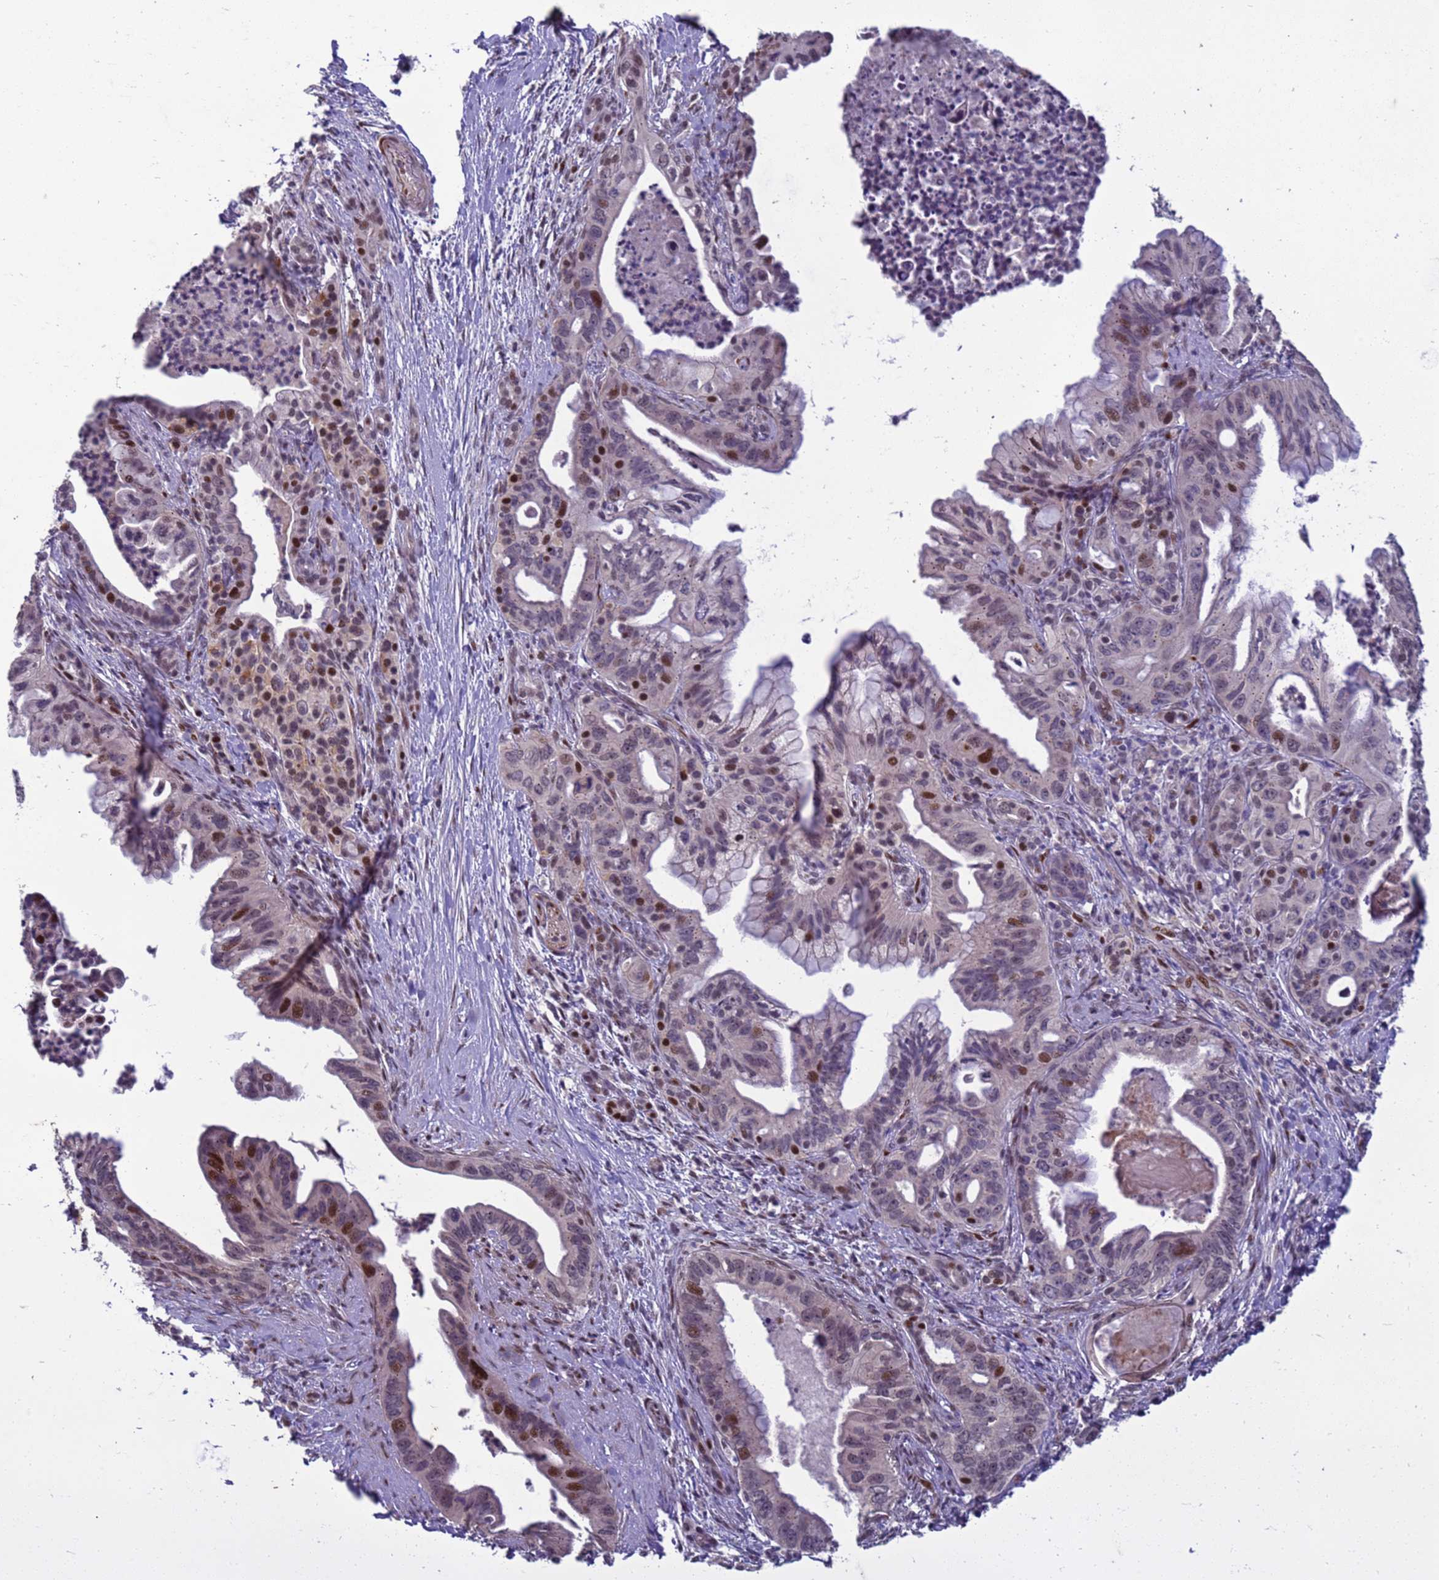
{"staining": {"intensity": "weak", "quantity": "<25%", "location": "nuclear"}, "tissue": "pancreatic cancer", "cell_type": "Tumor cells", "image_type": "cancer", "snomed": [{"axis": "morphology", "description": "Adenocarcinoma, NOS"}, {"axis": "topography", "description": "Pancreas"}], "caption": "IHC micrograph of pancreatic adenocarcinoma stained for a protein (brown), which displays no expression in tumor cells.", "gene": "SHC3", "patient": {"sex": "male", "age": 58}}